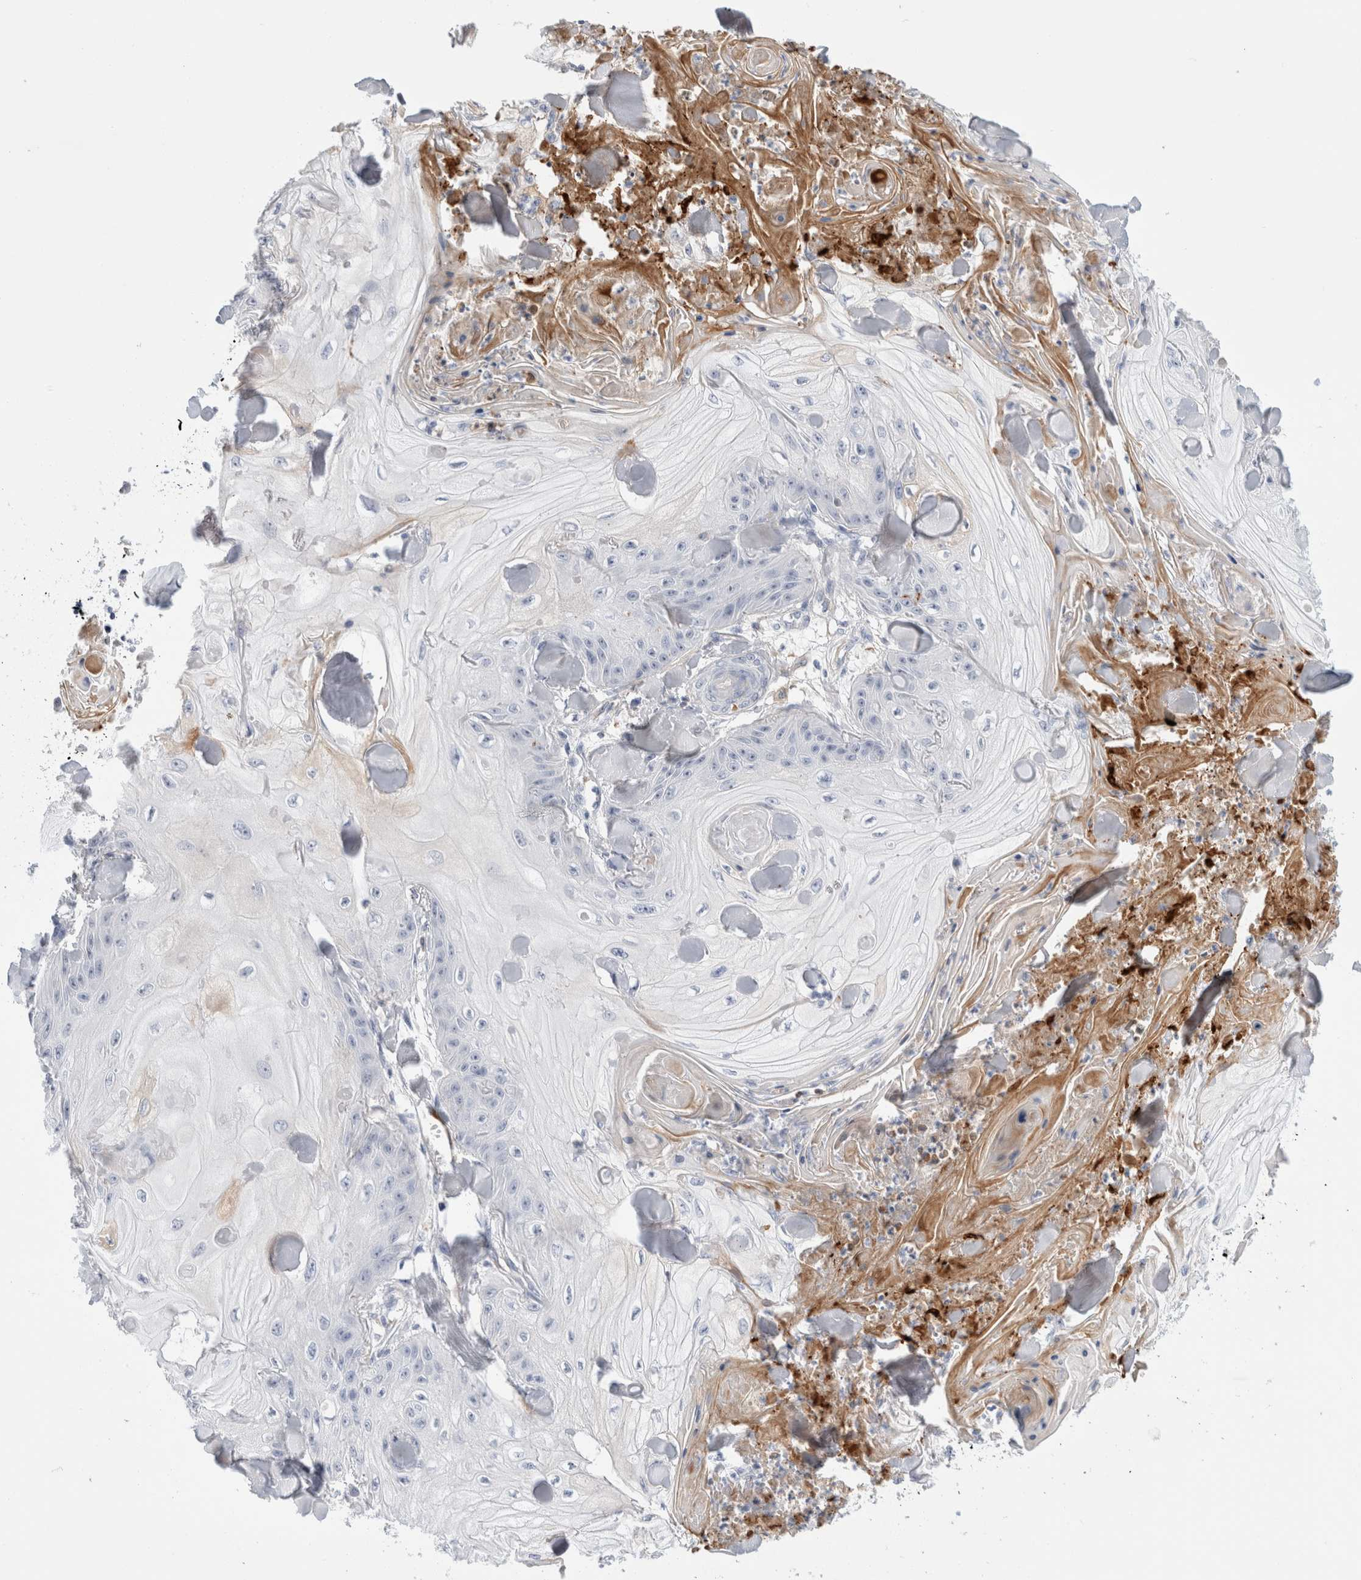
{"staining": {"intensity": "negative", "quantity": "none", "location": "none"}, "tissue": "skin cancer", "cell_type": "Tumor cells", "image_type": "cancer", "snomed": [{"axis": "morphology", "description": "Squamous cell carcinoma, NOS"}, {"axis": "topography", "description": "Skin"}], "caption": "Immunohistochemical staining of skin squamous cell carcinoma displays no significant positivity in tumor cells.", "gene": "ECHDC2", "patient": {"sex": "male", "age": 74}}